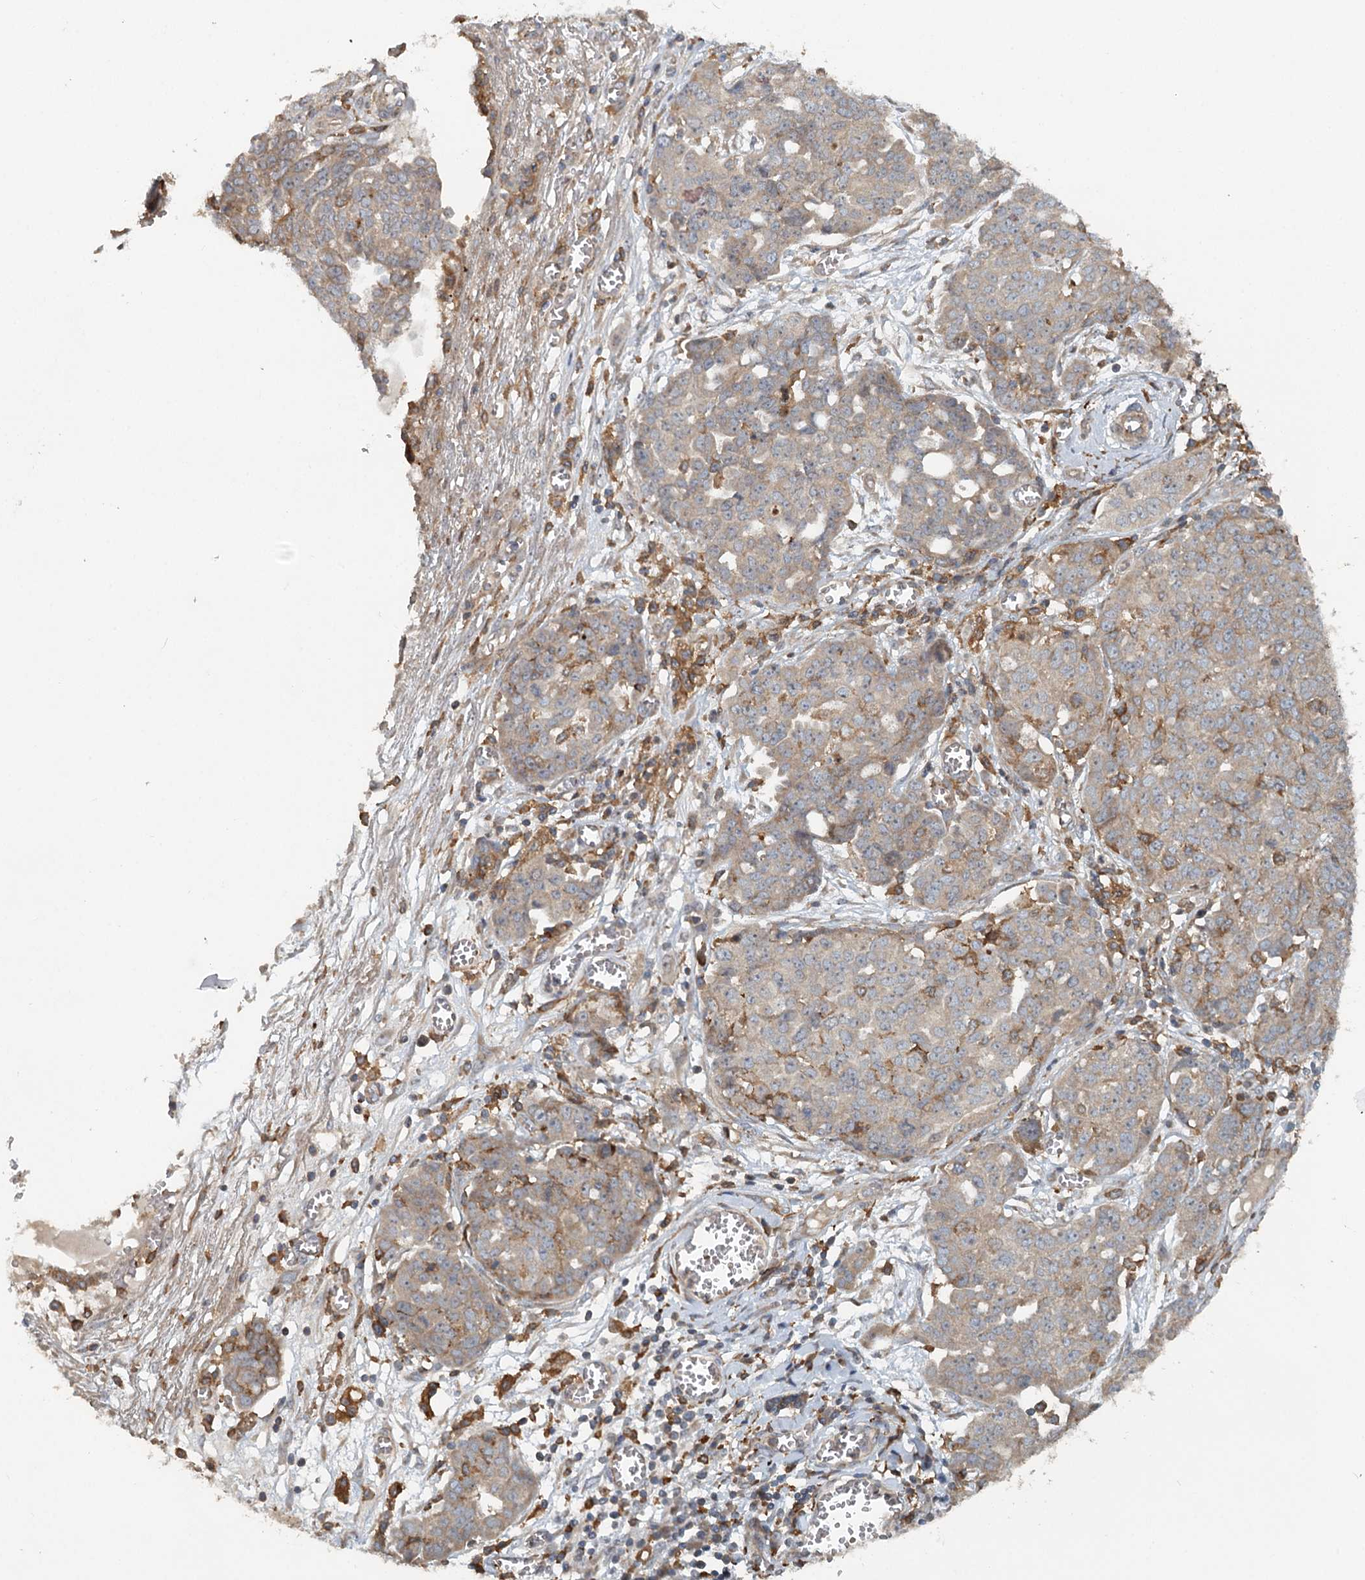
{"staining": {"intensity": "moderate", "quantity": "<25%", "location": "cytoplasmic/membranous"}, "tissue": "ovarian cancer", "cell_type": "Tumor cells", "image_type": "cancer", "snomed": [{"axis": "morphology", "description": "Cystadenocarcinoma, serous, NOS"}, {"axis": "topography", "description": "Soft tissue"}, {"axis": "topography", "description": "Ovary"}], "caption": "Immunohistochemistry staining of serous cystadenocarcinoma (ovarian), which reveals low levels of moderate cytoplasmic/membranous expression in about <25% of tumor cells indicating moderate cytoplasmic/membranous protein positivity. The staining was performed using DAB (brown) for protein detection and nuclei were counterstained in hematoxylin (blue).", "gene": "RNF111", "patient": {"sex": "female", "age": 57}}